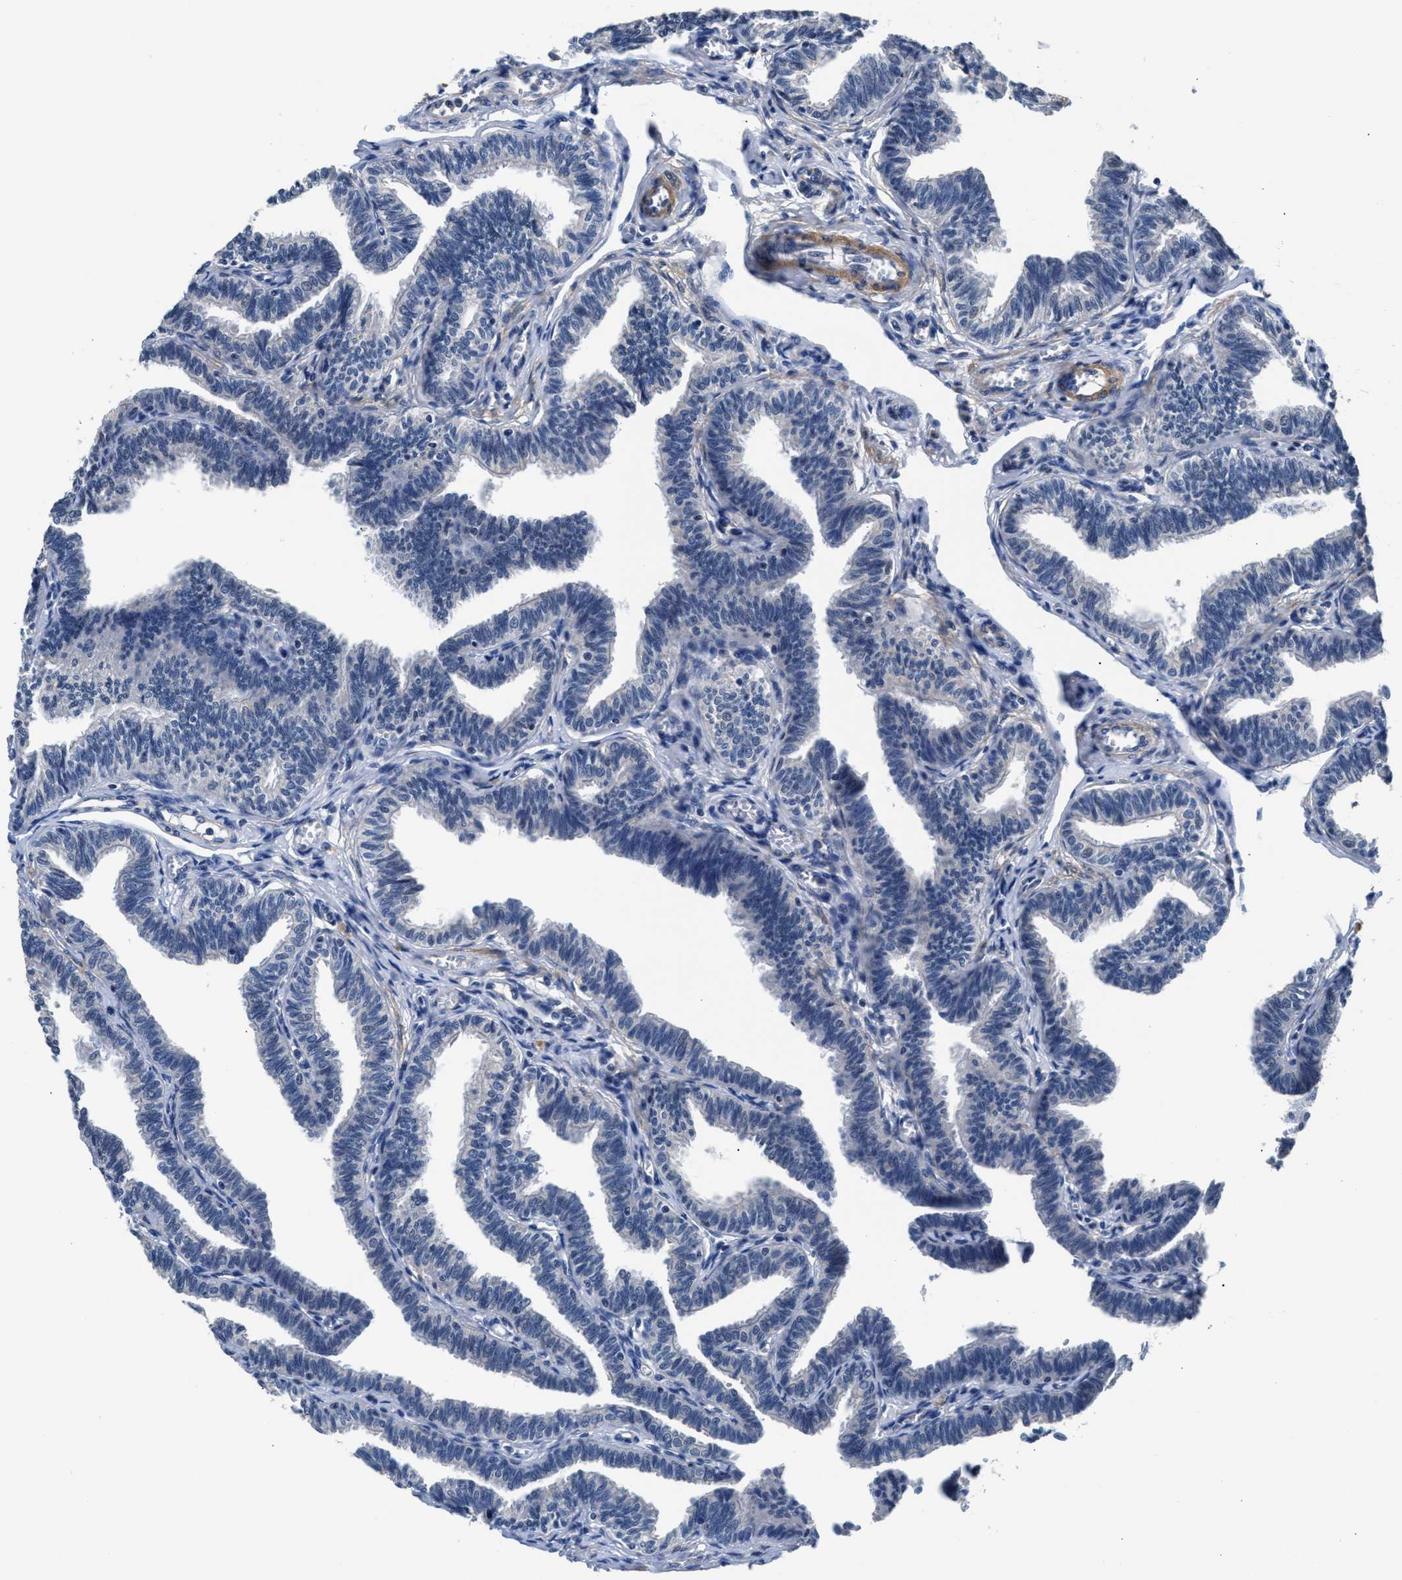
{"staining": {"intensity": "negative", "quantity": "none", "location": "none"}, "tissue": "fallopian tube", "cell_type": "Glandular cells", "image_type": "normal", "snomed": [{"axis": "morphology", "description": "Normal tissue, NOS"}, {"axis": "topography", "description": "Fallopian tube"}, {"axis": "topography", "description": "Ovary"}], "caption": "Benign fallopian tube was stained to show a protein in brown. There is no significant staining in glandular cells. (DAB immunohistochemistry with hematoxylin counter stain).", "gene": "MYH3", "patient": {"sex": "female", "age": 23}}